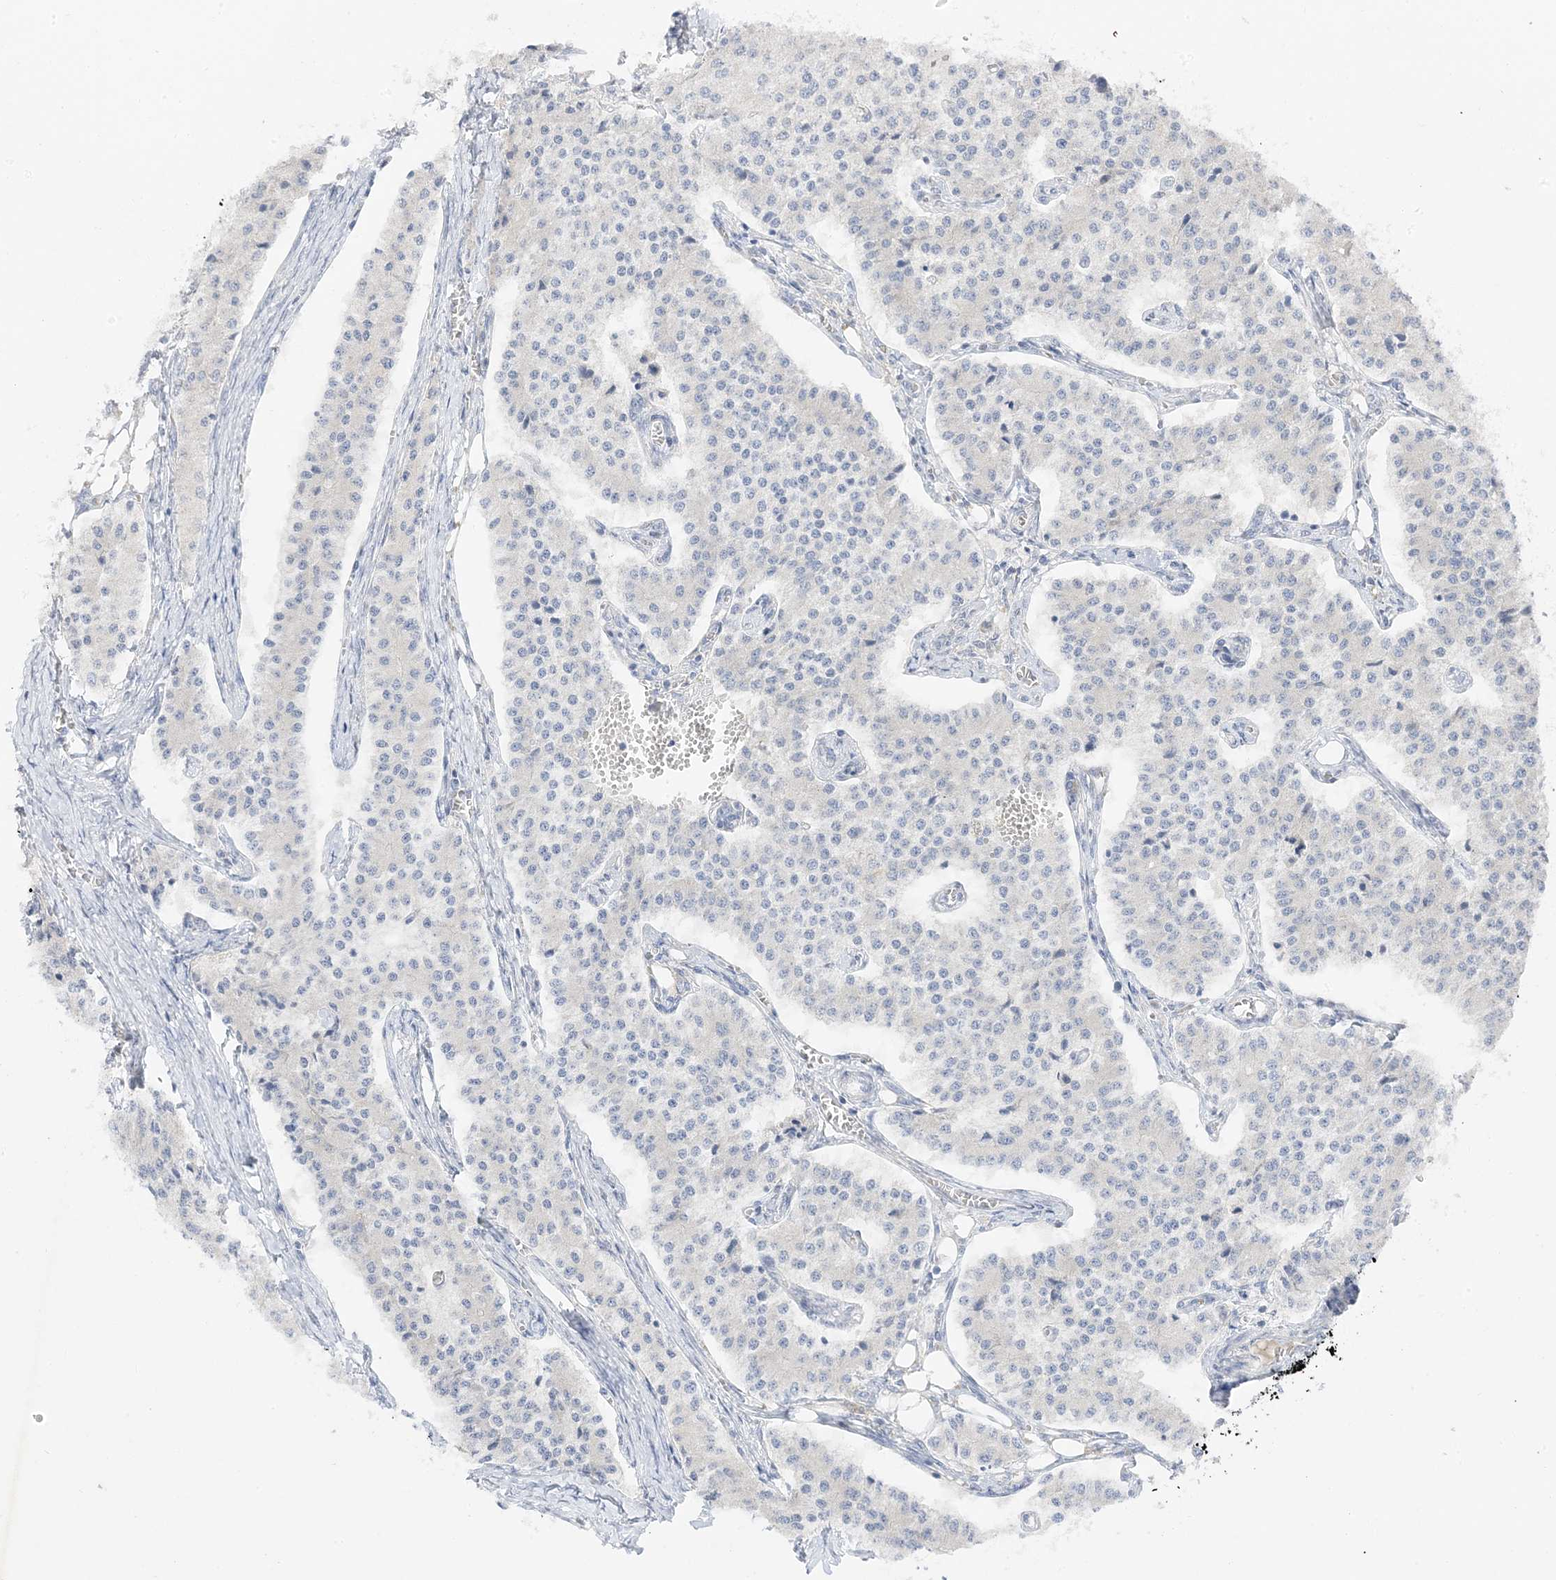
{"staining": {"intensity": "negative", "quantity": "none", "location": "none"}, "tissue": "carcinoid", "cell_type": "Tumor cells", "image_type": "cancer", "snomed": [{"axis": "morphology", "description": "Carcinoid, malignant, NOS"}, {"axis": "topography", "description": "Colon"}], "caption": "IHC histopathology image of carcinoid stained for a protein (brown), which demonstrates no positivity in tumor cells. (DAB IHC with hematoxylin counter stain).", "gene": "C2CD2", "patient": {"sex": "female", "age": 52}}